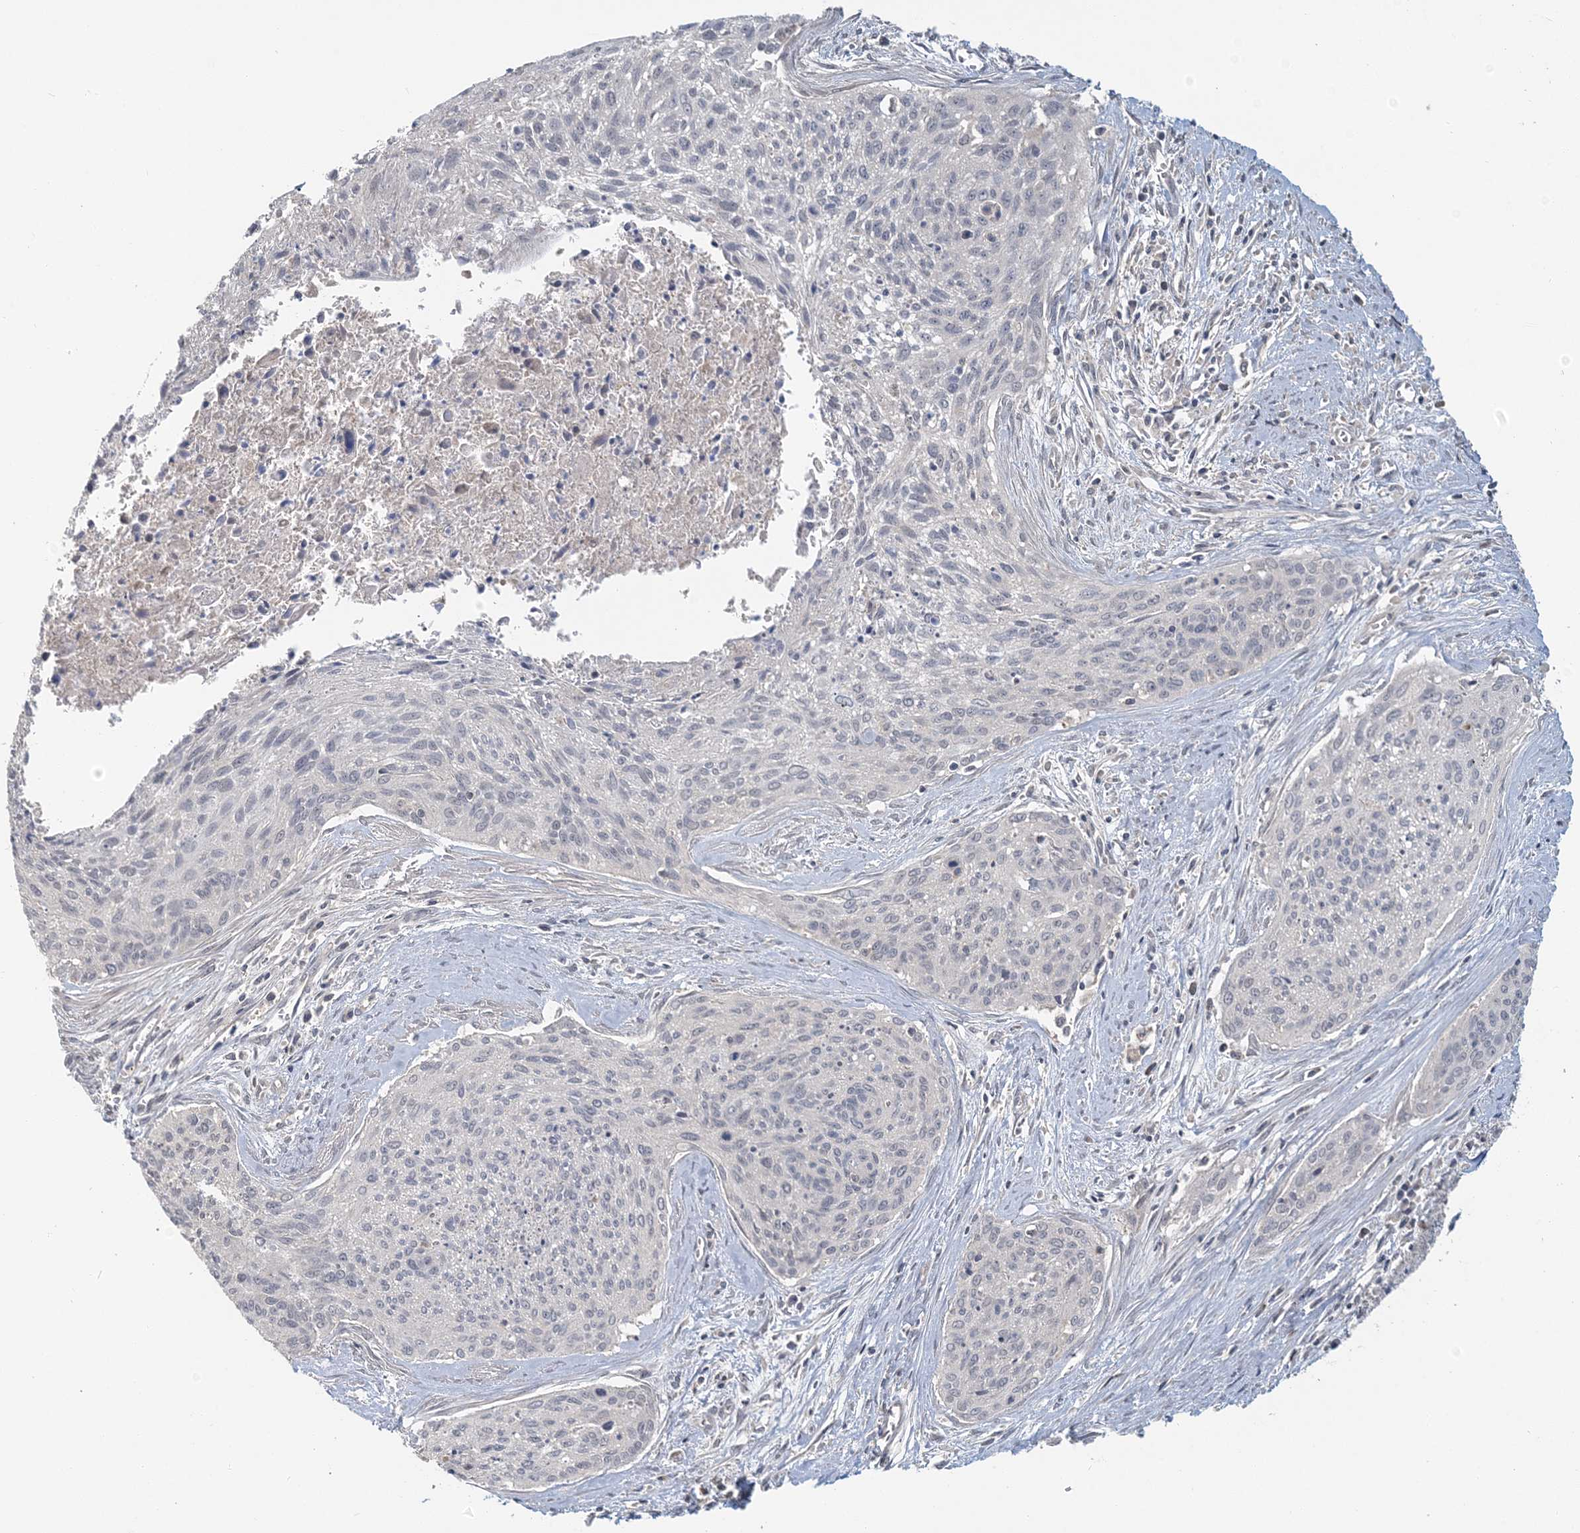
{"staining": {"intensity": "negative", "quantity": "none", "location": "none"}, "tissue": "cervical cancer", "cell_type": "Tumor cells", "image_type": "cancer", "snomed": [{"axis": "morphology", "description": "Squamous cell carcinoma, NOS"}, {"axis": "topography", "description": "Cervix"}], "caption": "IHC image of neoplastic tissue: human cervical cancer stained with DAB shows no significant protein positivity in tumor cells.", "gene": "RNF25", "patient": {"sex": "female", "age": 55}}